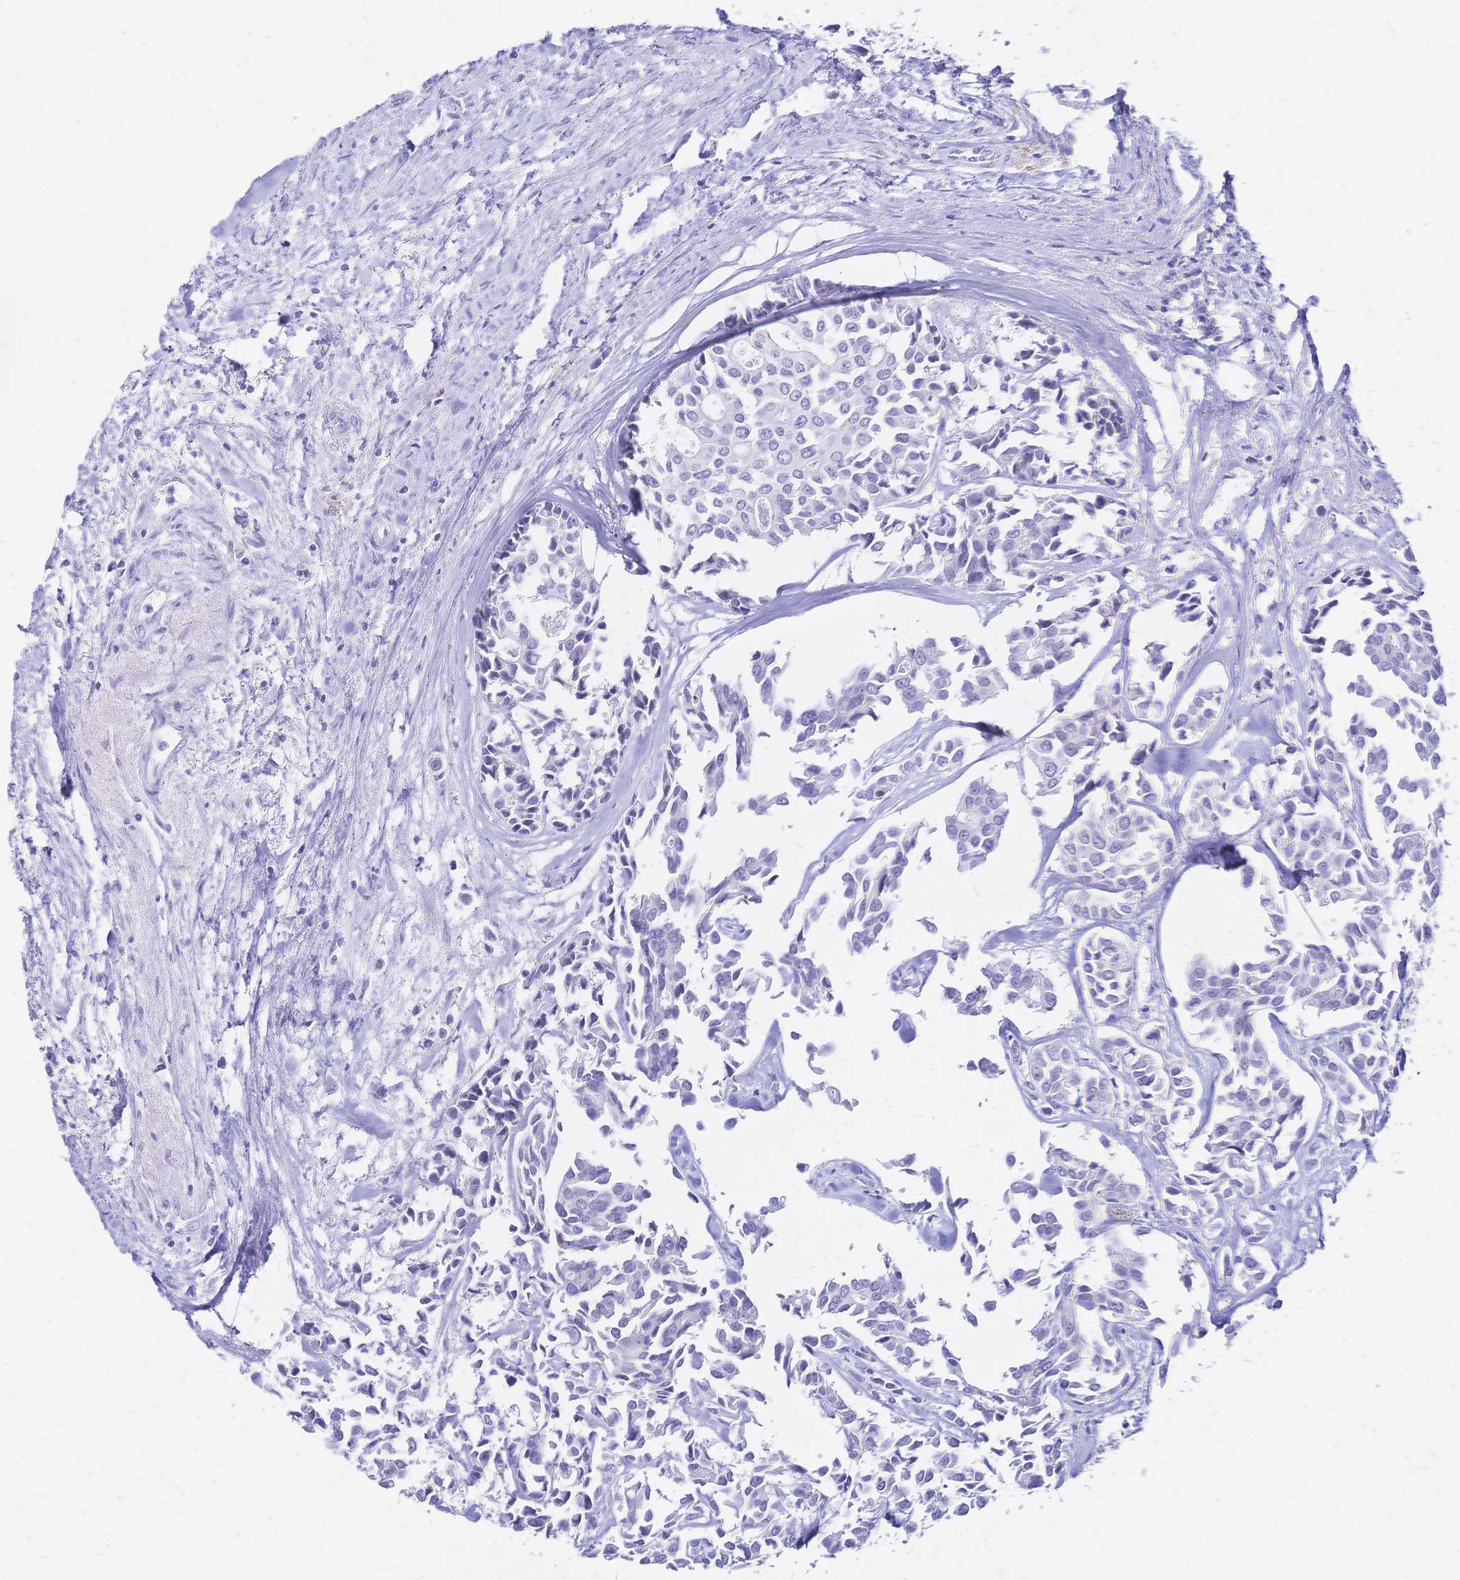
{"staining": {"intensity": "negative", "quantity": "none", "location": "none"}, "tissue": "breast cancer", "cell_type": "Tumor cells", "image_type": "cancer", "snomed": [{"axis": "morphology", "description": "Duct carcinoma"}, {"axis": "topography", "description": "Breast"}], "caption": "Breast intraductal carcinoma stained for a protein using IHC shows no positivity tumor cells.", "gene": "GRB7", "patient": {"sex": "female", "age": 54}}